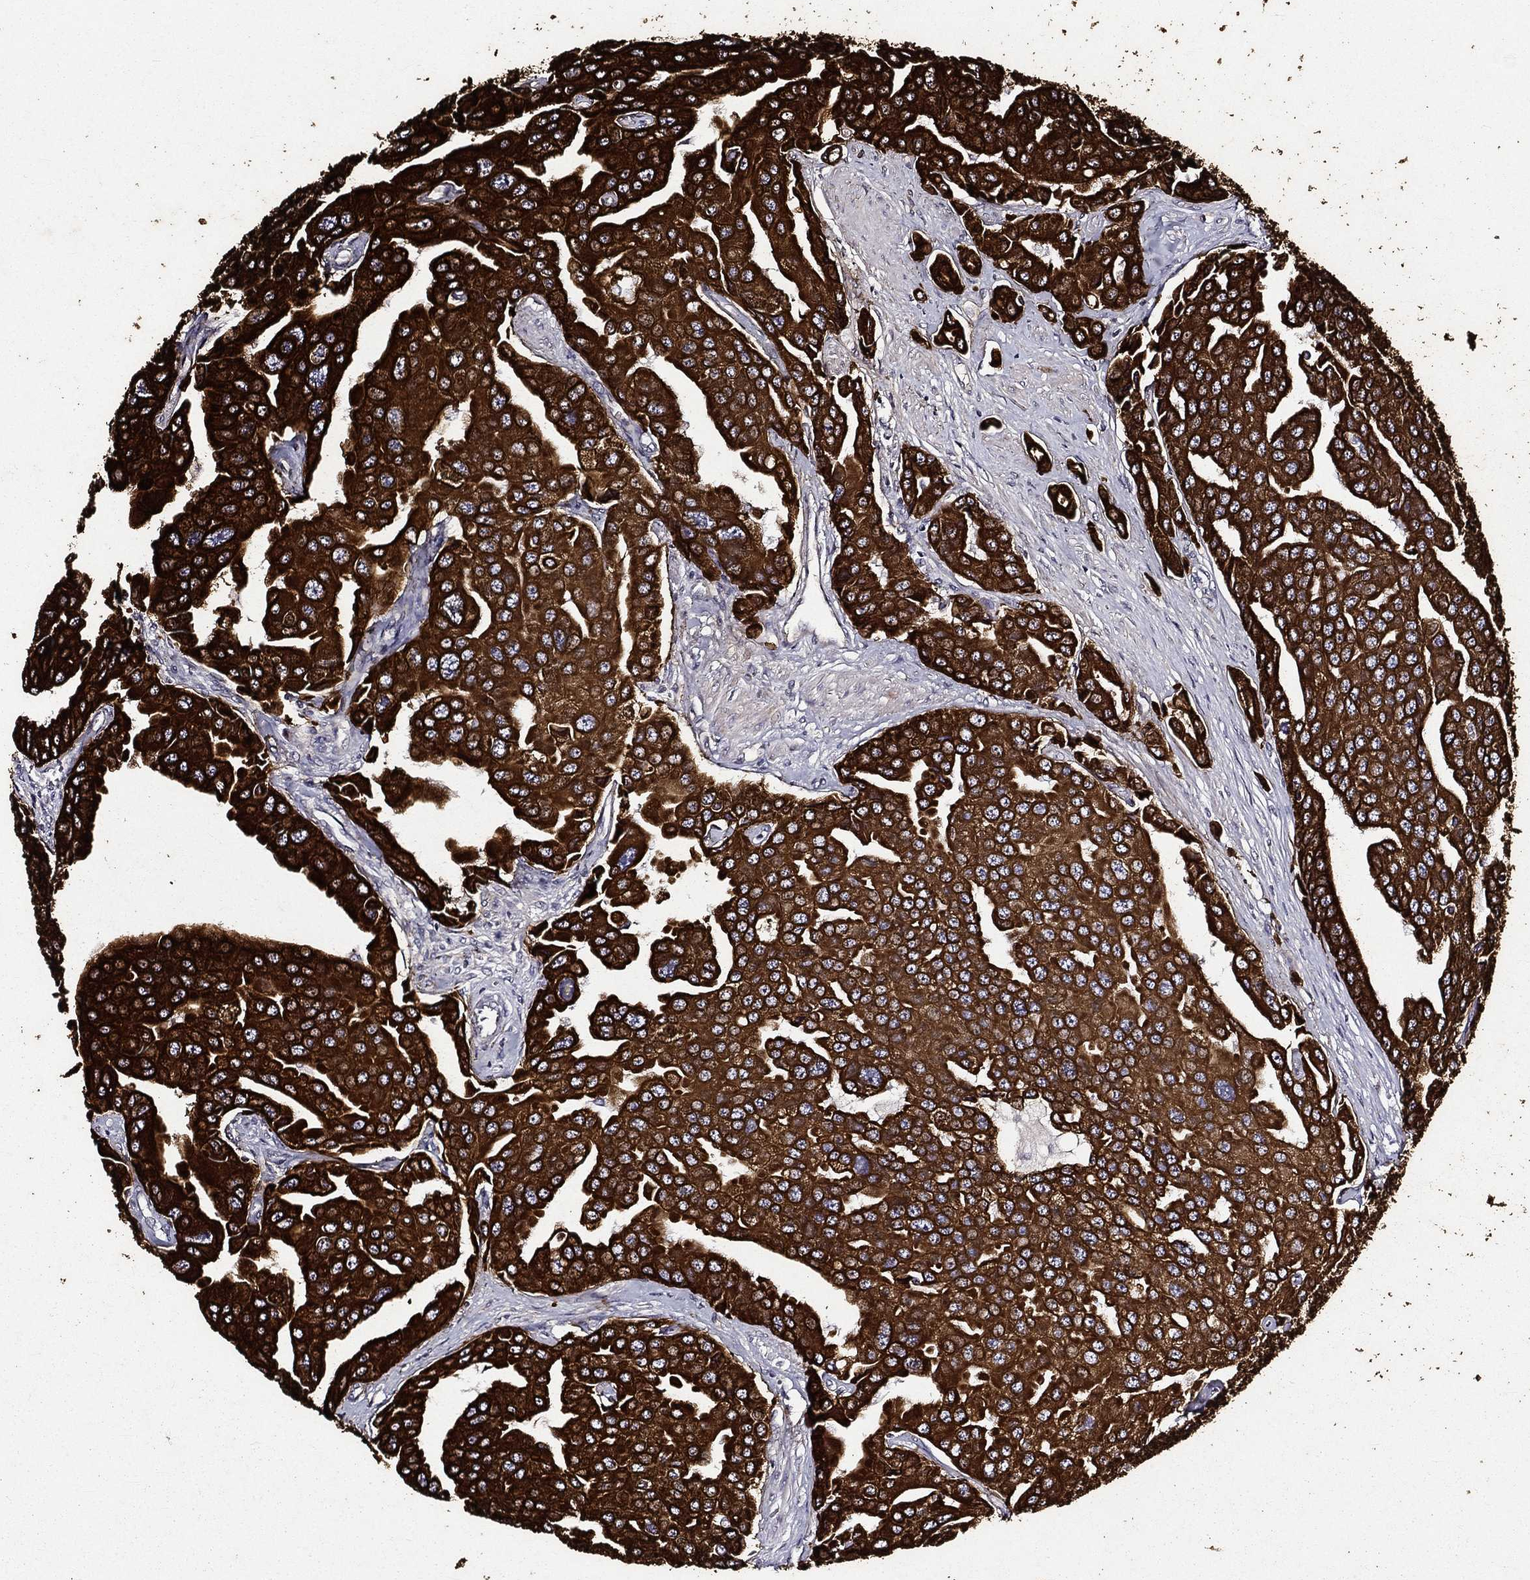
{"staining": {"intensity": "strong", "quantity": ">75%", "location": "cytoplasmic/membranous"}, "tissue": "prostate cancer", "cell_type": "Tumor cells", "image_type": "cancer", "snomed": [{"axis": "morphology", "description": "Adenocarcinoma, NOS"}, {"axis": "topography", "description": "Prostate and seminal vesicle, NOS"}, {"axis": "topography", "description": "Prostate"}], "caption": "Brown immunohistochemical staining in human prostate cancer displays strong cytoplasmic/membranous expression in approximately >75% of tumor cells.", "gene": "KRT7", "patient": {"sex": "male", "age": 69}}